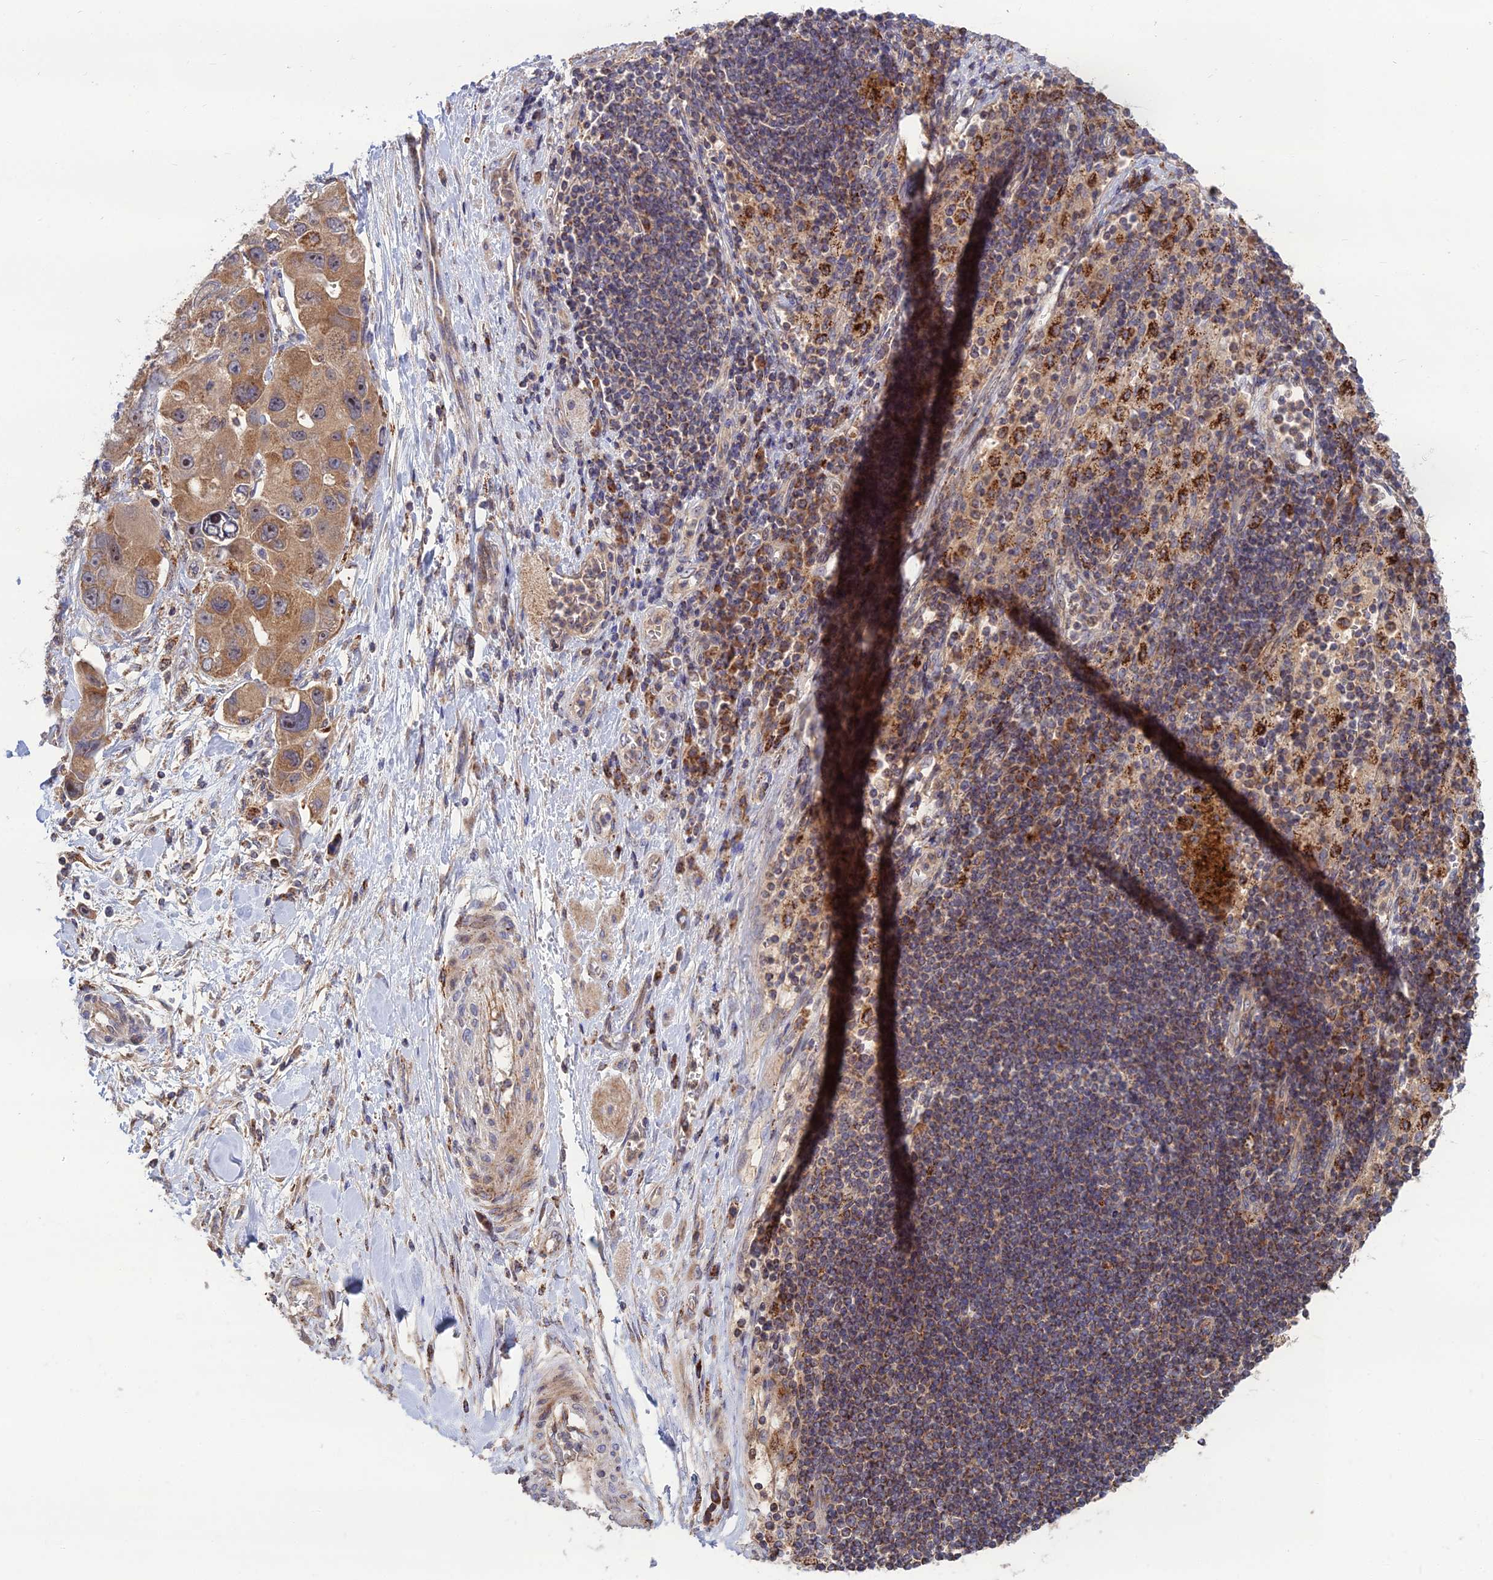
{"staining": {"intensity": "moderate", "quantity": ">75%", "location": "cytoplasmic/membranous"}, "tissue": "lung cancer", "cell_type": "Tumor cells", "image_type": "cancer", "snomed": [{"axis": "morphology", "description": "Adenocarcinoma, NOS"}, {"axis": "topography", "description": "Lung"}], "caption": "This photomicrograph displays immunohistochemistry staining of human lung adenocarcinoma, with medium moderate cytoplasmic/membranous positivity in approximately >75% of tumor cells.", "gene": "RIC8B", "patient": {"sex": "female", "age": 54}}